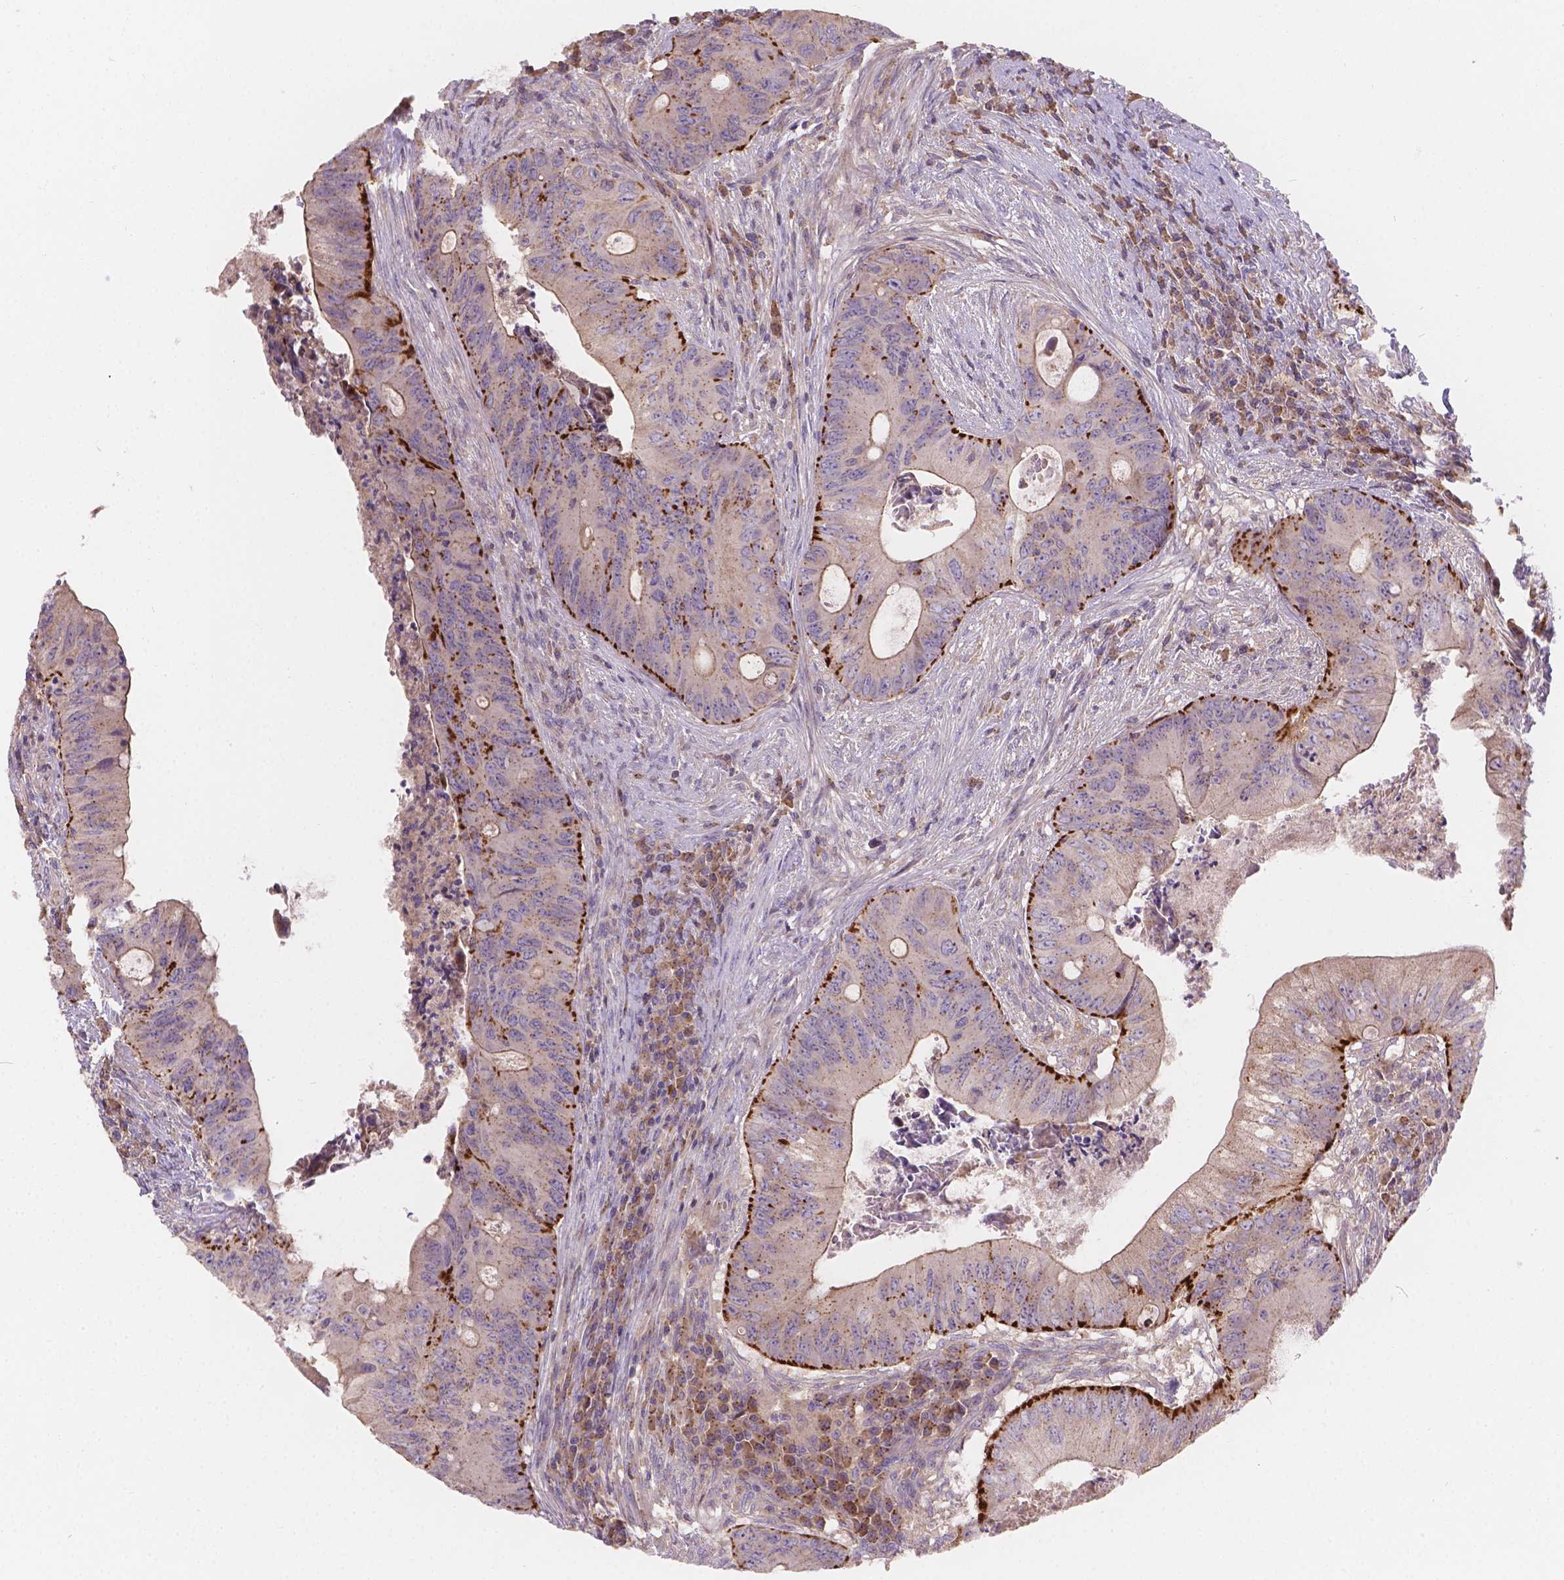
{"staining": {"intensity": "strong", "quantity": "25%-75%", "location": "cytoplasmic/membranous"}, "tissue": "colorectal cancer", "cell_type": "Tumor cells", "image_type": "cancer", "snomed": [{"axis": "morphology", "description": "Adenocarcinoma, NOS"}, {"axis": "topography", "description": "Colon"}], "caption": "Immunohistochemical staining of human colorectal cancer demonstrates high levels of strong cytoplasmic/membranous expression in approximately 25%-75% of tumor cells.", "gene": "CDK10", "patient": {"sex": "female", "age": 74}}